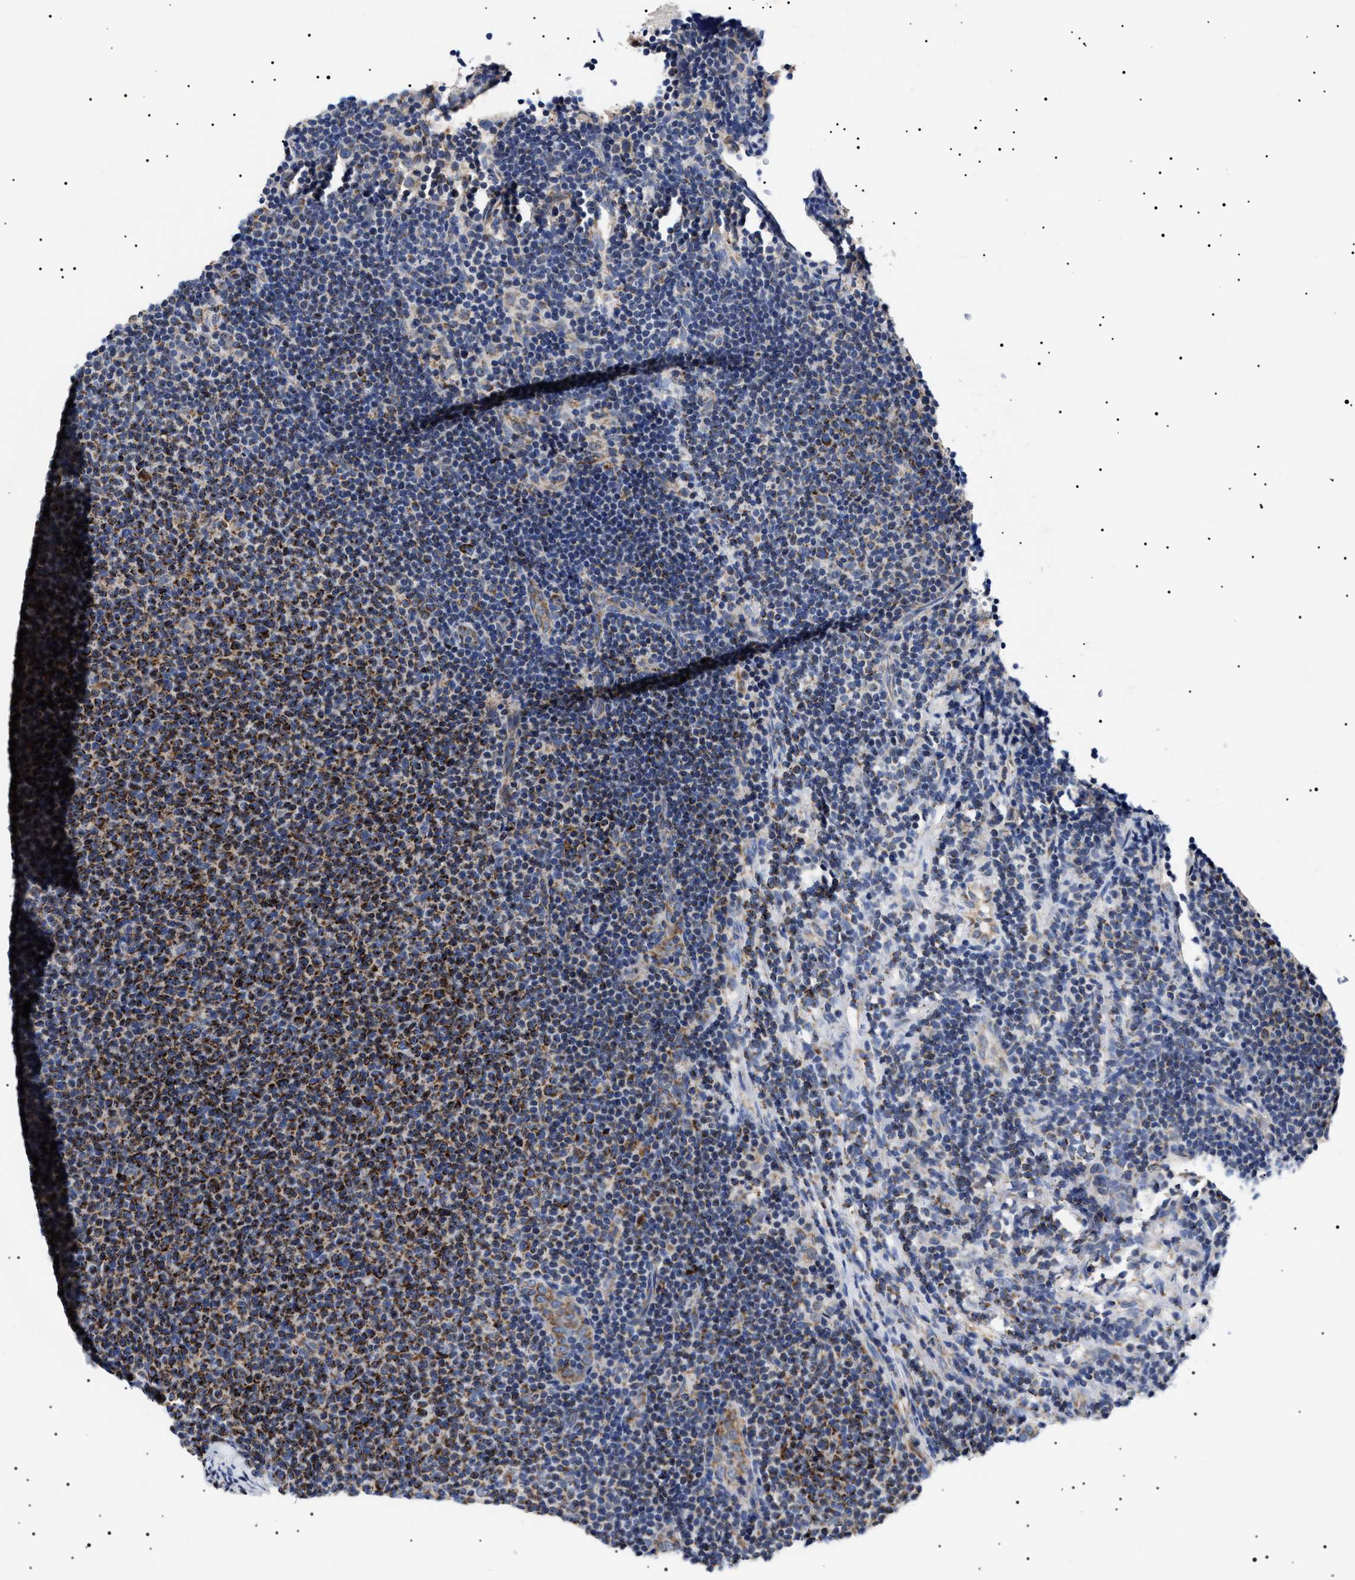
{"staining": {"intensity": "strong", "quantity": "25%-75%", "location": "cytoplasmic/membranous"}, "tissue": "lymphoma", "cell_type": "Tumor cells", "image_type": "cancer", "snomed": [{"axis": "morphology", "description": "Malignant lymphoma, non-Hodgkin's type, Low grade"}, {"axis": "topography", "description": "Lymph node"}], "caption": "Protein expression analysis of lymphoma displays strong cytoplasmic/membranous staining in about 25%-75% of tumor cells. (DAB = brown stain, brightfield microscopy at high magnification).", "gene": "CHRDL2", "patient": {"sex": "male", "age": 66}}